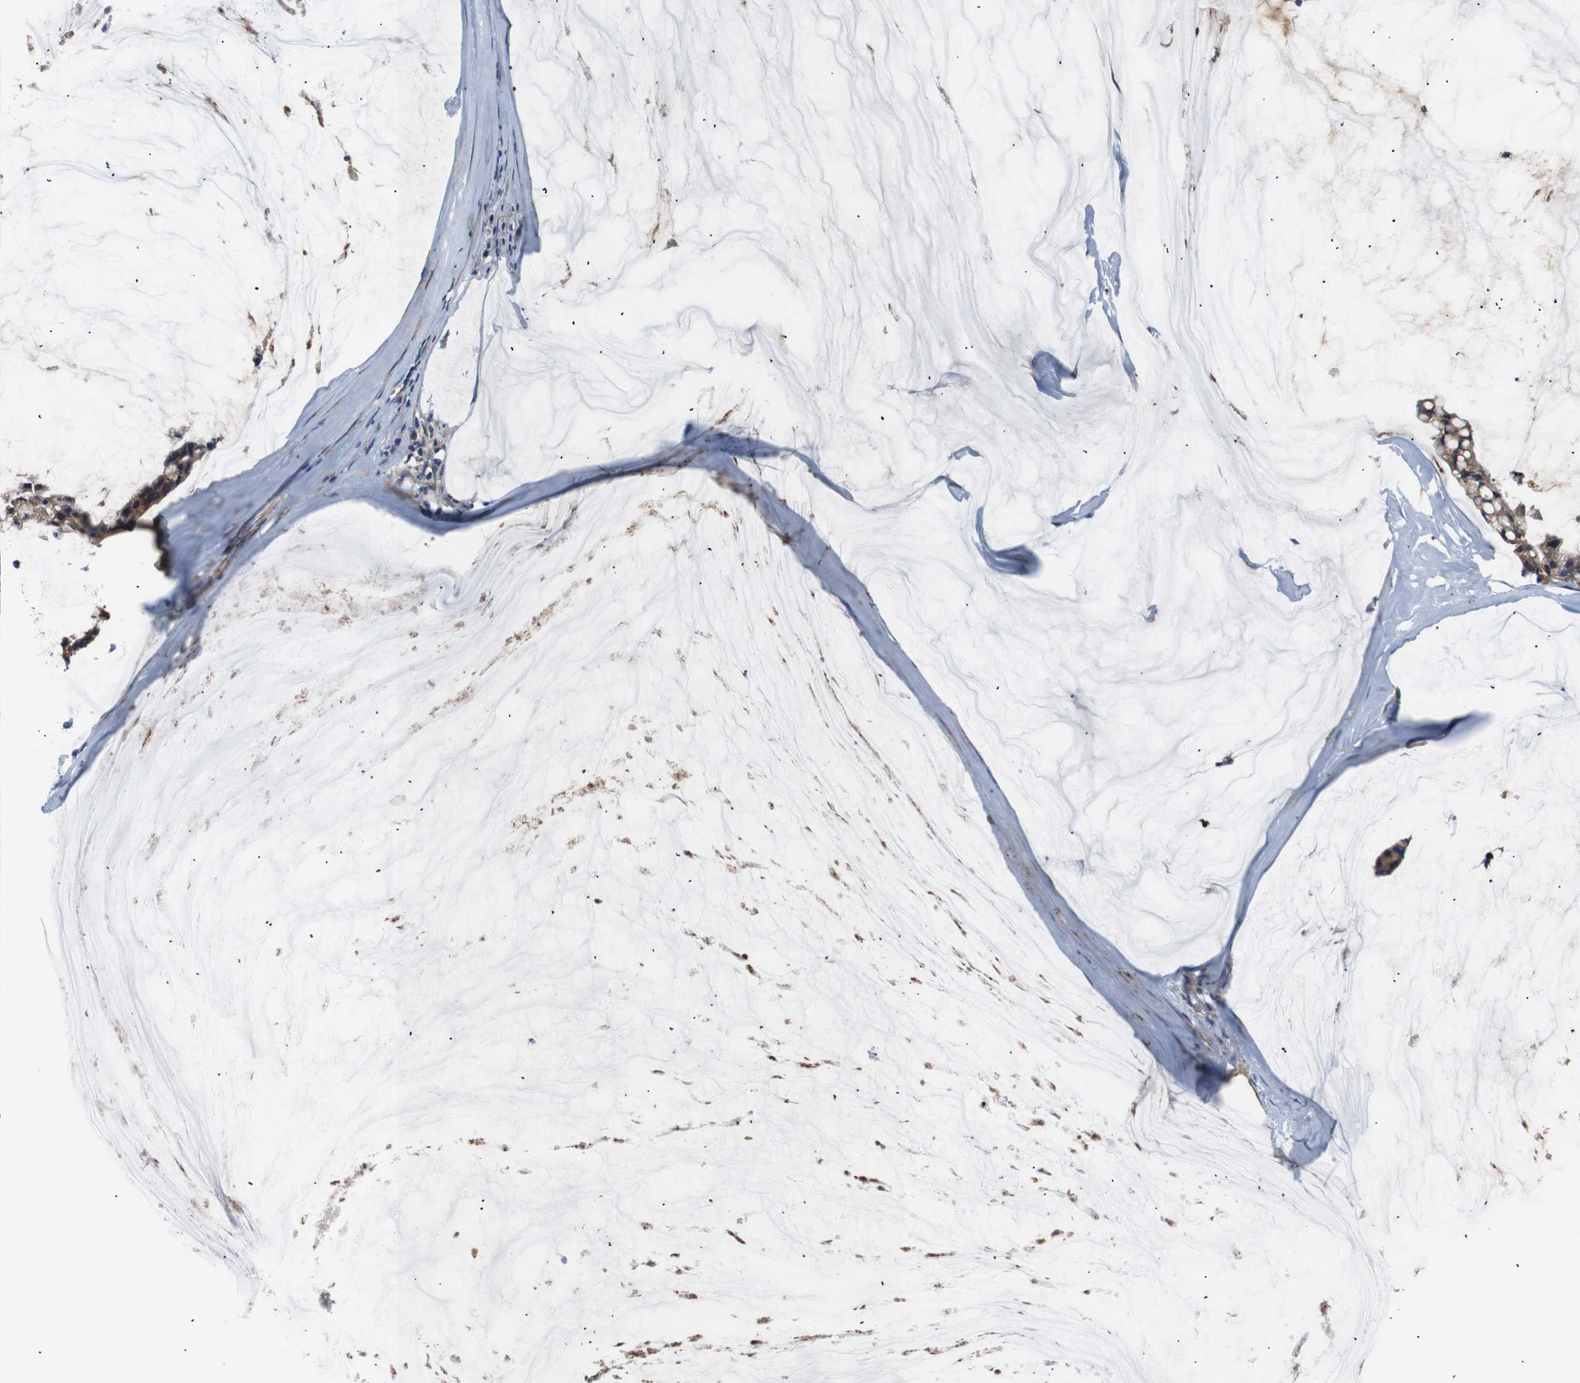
{"staining": {"intensity": "moderate", "quantity": ">75%", "location": "cytoplasmic/membranous"}, "tissue": "ovarian cancer", "cell_type": "Tumor cells", "image_type": "cancer", "snomed": [{"axis": "morphology", "description": "Cystadenocarcinoma, mucinous, NOS"}, {"axis": "topography", "description": "Ovary"}], "caption": "A brown stain shows moderate cytoplasmic/membranous expression of a protein in ovarian cancer tumor cells. Immunohistochemistry stains the protein of interest in brown and the nuclei are stained blue.", "gene": "SIGMAR1", "patient": {"sex": "female", "age": 39}}